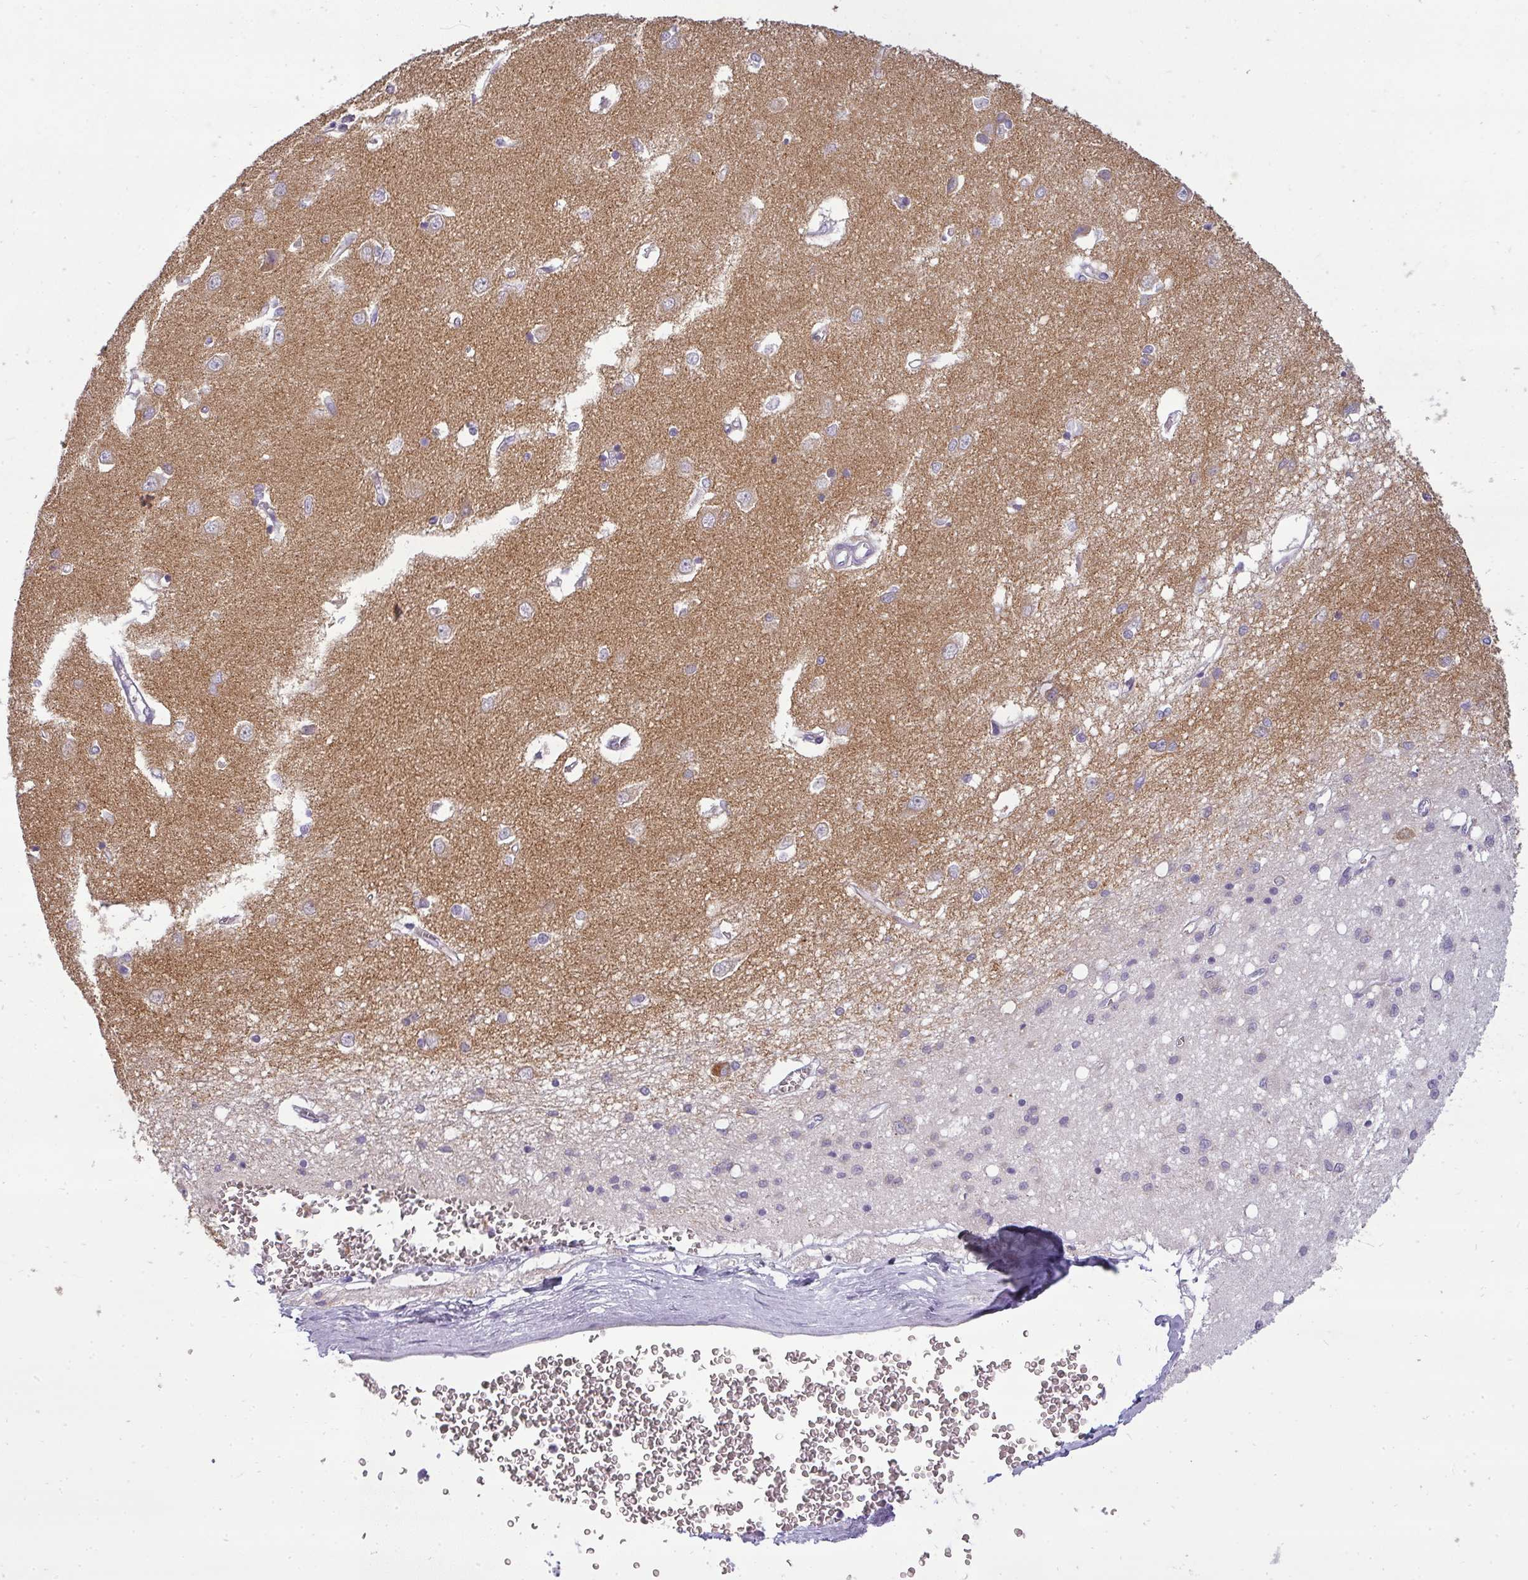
{"staining": {"intensity": "weak", "quantity": "<25%", "location": "cytoplasmic/membranous"}, "tissue": "caudate", "cell_type": "Glial cells", "image_type": "normal", "snomed": [{"axis": "morphology", "description": "Normal tissue, NOS"}, {"axis": "topography", "description": "Lateral ventricle wall"}], "caption": "This micrograph is of benign caudate stained with immunohistochemistry (IHC) to label a protein in brown with the nuclei are counter-stained blue. There is no staining in glial cells.", "gene": "ATP6V1D", "patient": {"sex": "male", "age": 37}}